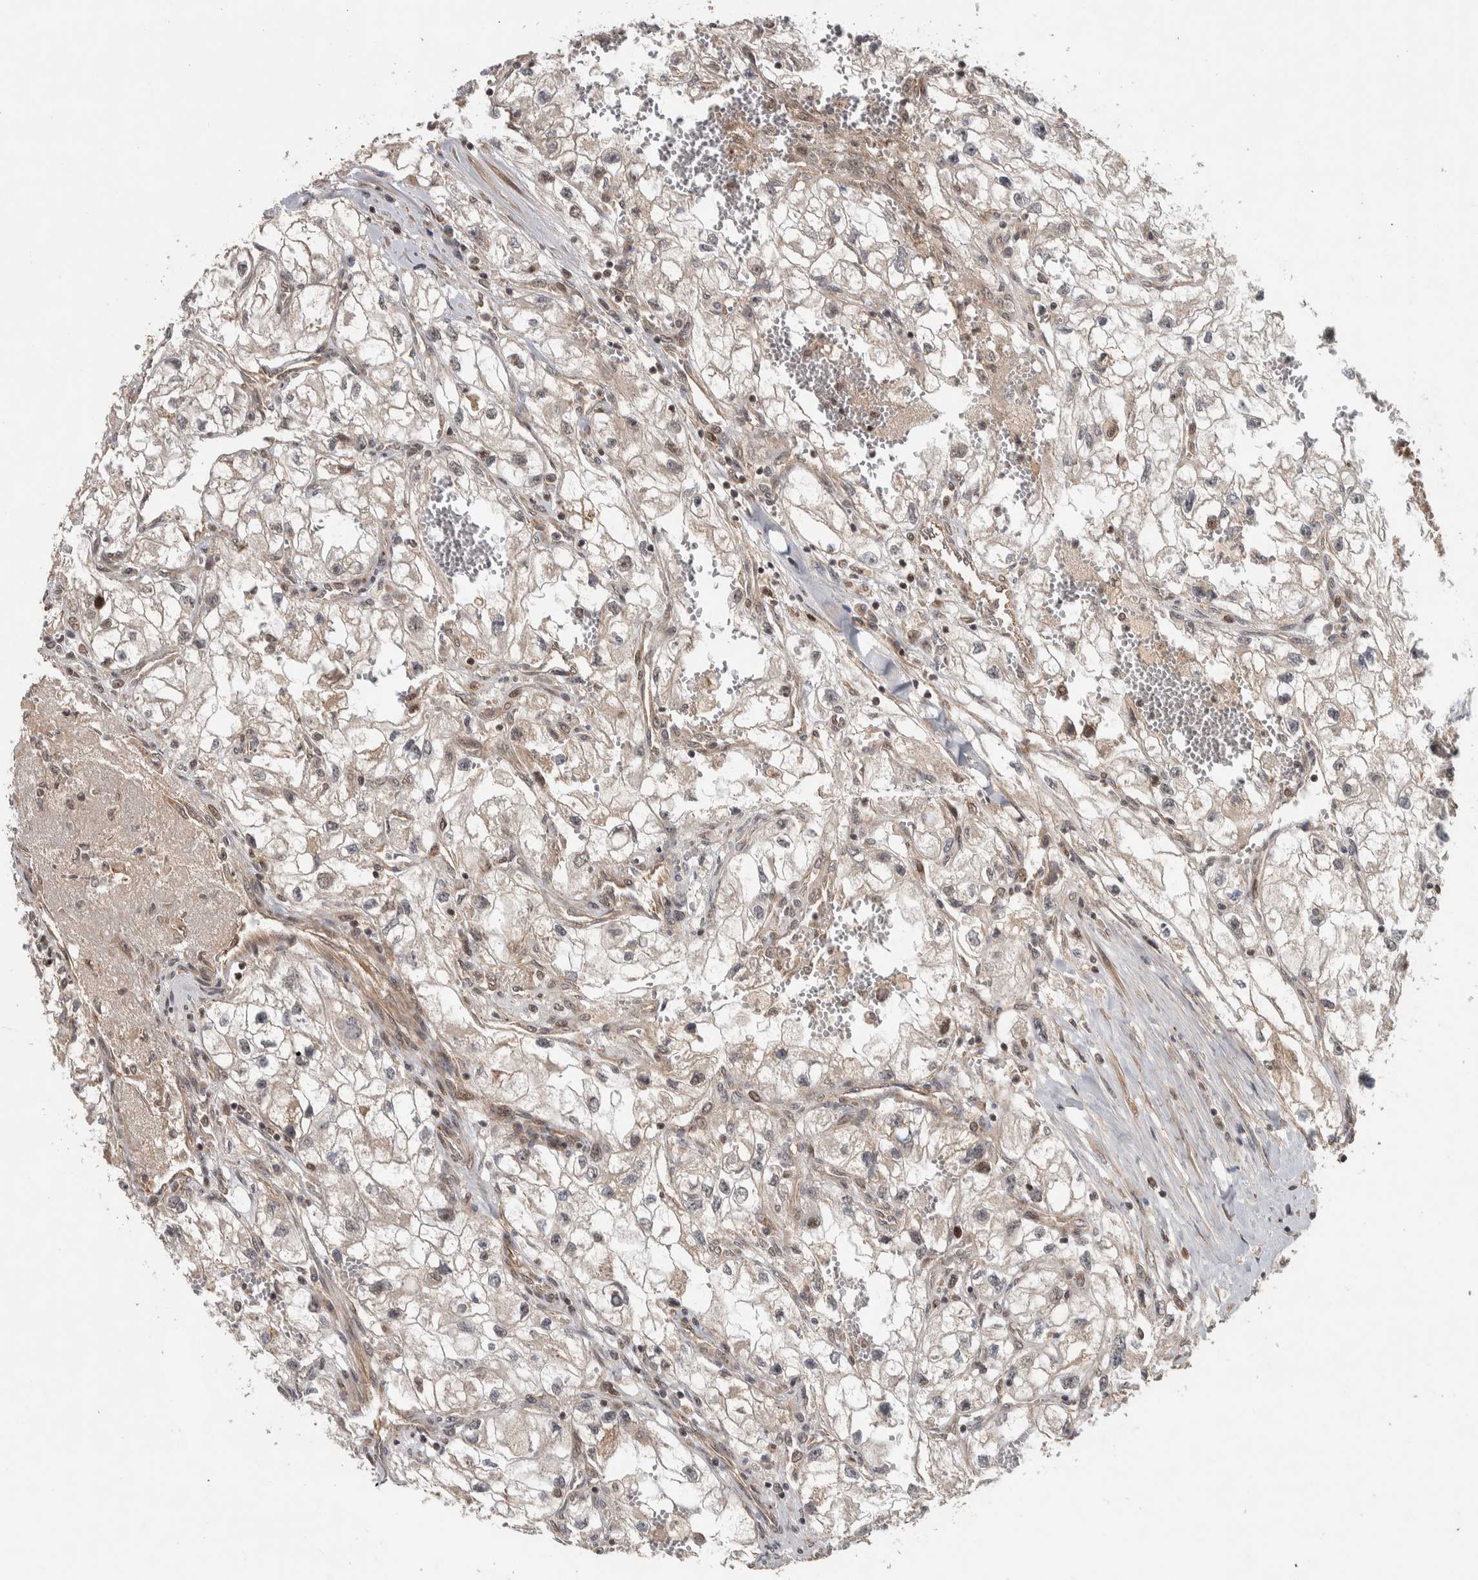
{"staining": {"intensity": "weak", "quantity": "<25%", "location": "cytoplasmic/membranous"}, "tissue": "renal cancer", "cell_type": "Tumor cells", "image_type": "cancer", "snomed": [{"axis": "morphology", "description": "Adenocarcinoma, NOS"}, {"axis": "topography", "description": "Kidney"}], "caption": "Tumor cells are negative for brown protein staining in renal cancer (adenocarcinoma).", "gene": "RPS6KA4", "patient": {"sex": "female", "age": 70}}